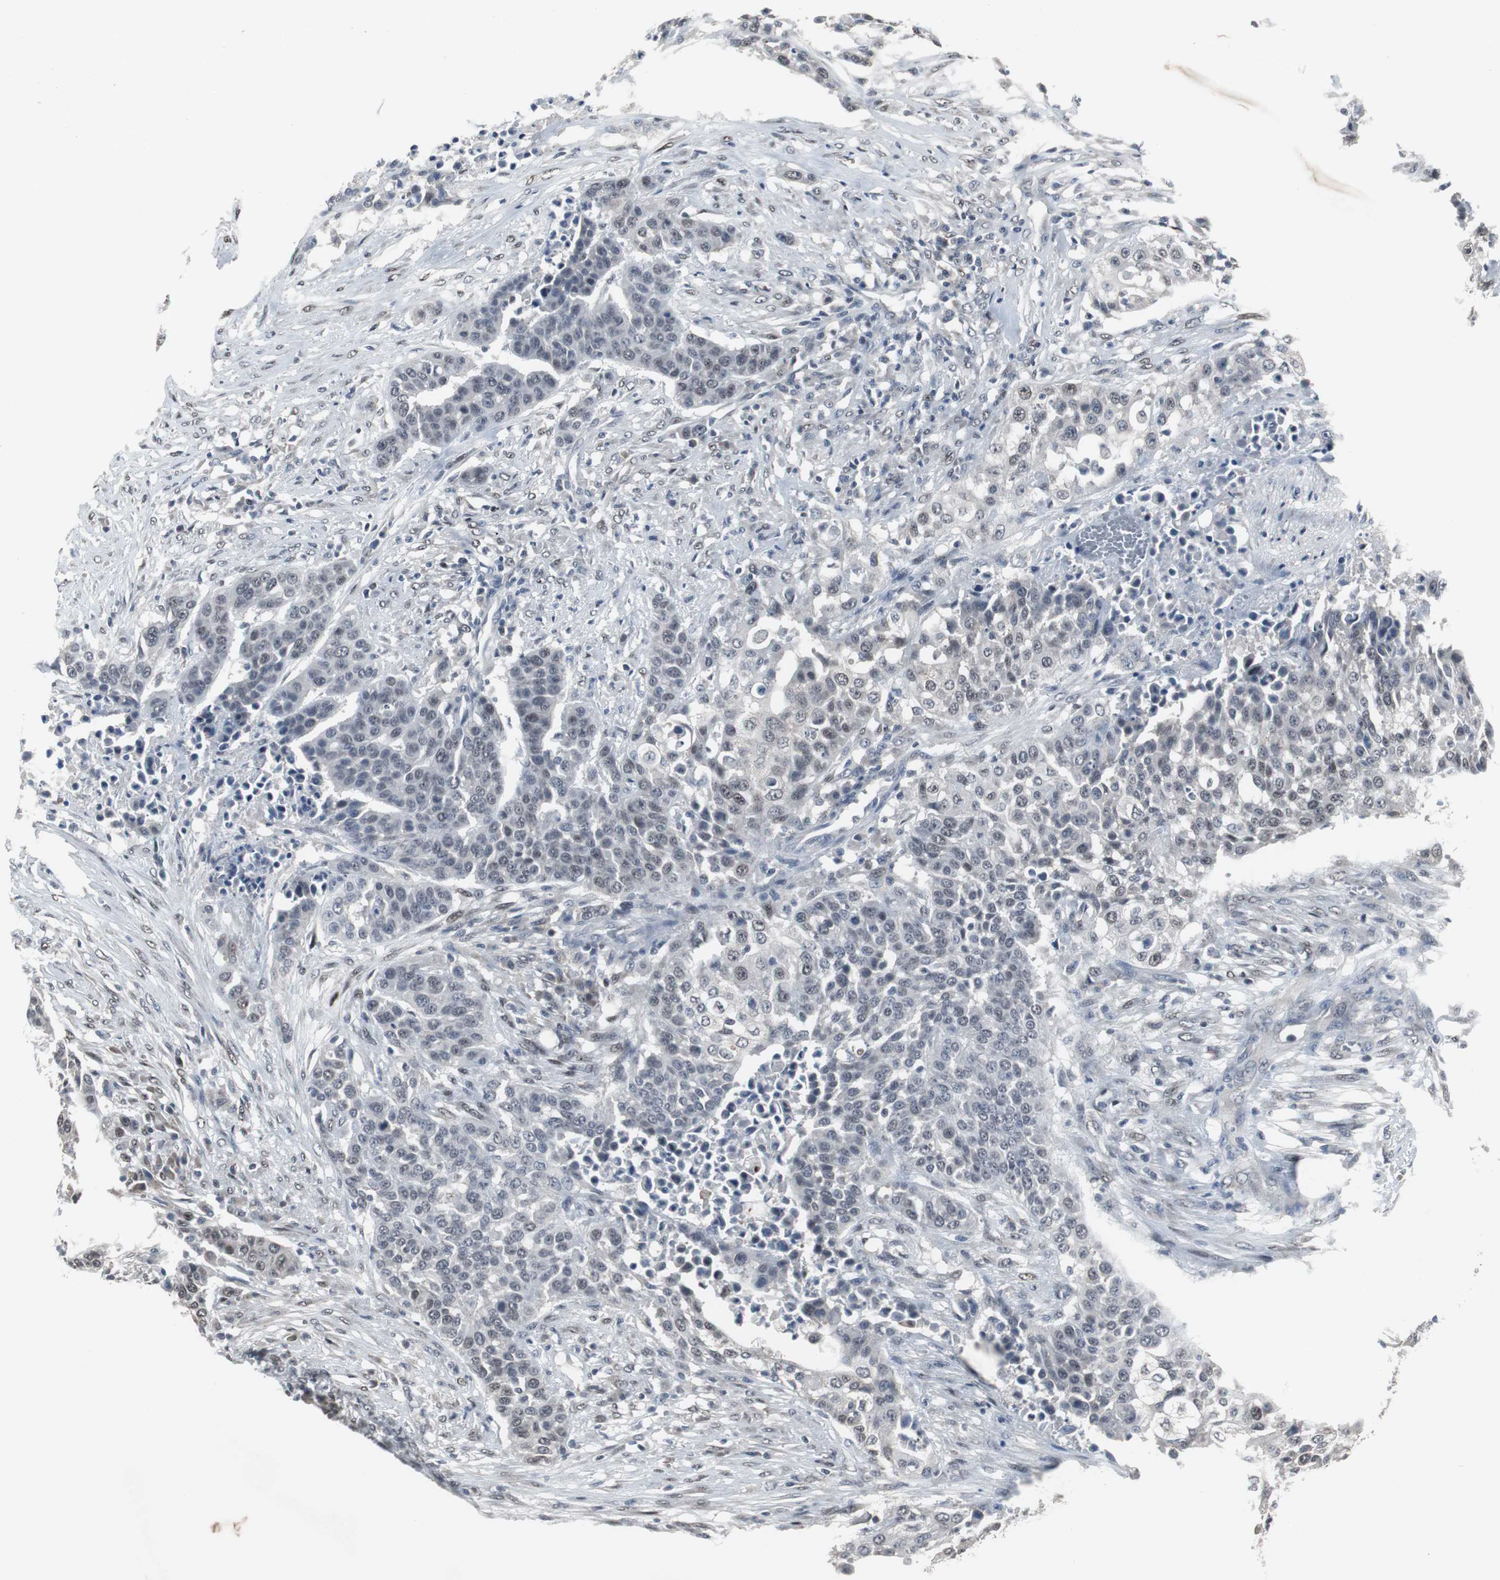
{"staining": {"intensity": "moderate", "quantity": "25%-75%", "location": "nuclear"}, "tissue": "urothelial cancer", "cell_type": "Tumor cells", "image_type": "cancer", "snomed": [{"axis": "morphology", "description": "Urothelial carcinoma, High grade"}, {"axis": "topography", "description": "Urinary bladder"}], "caption": "Urothelial cancer stained with DAB (3,3'-diaminobenzidine) immunohistochemistry displays medium levels of moderate nuclear expression in about 25%-75% of tumor cells.", "gene": "FOXP4", "patient": {"sex": "male", "age": 74}}